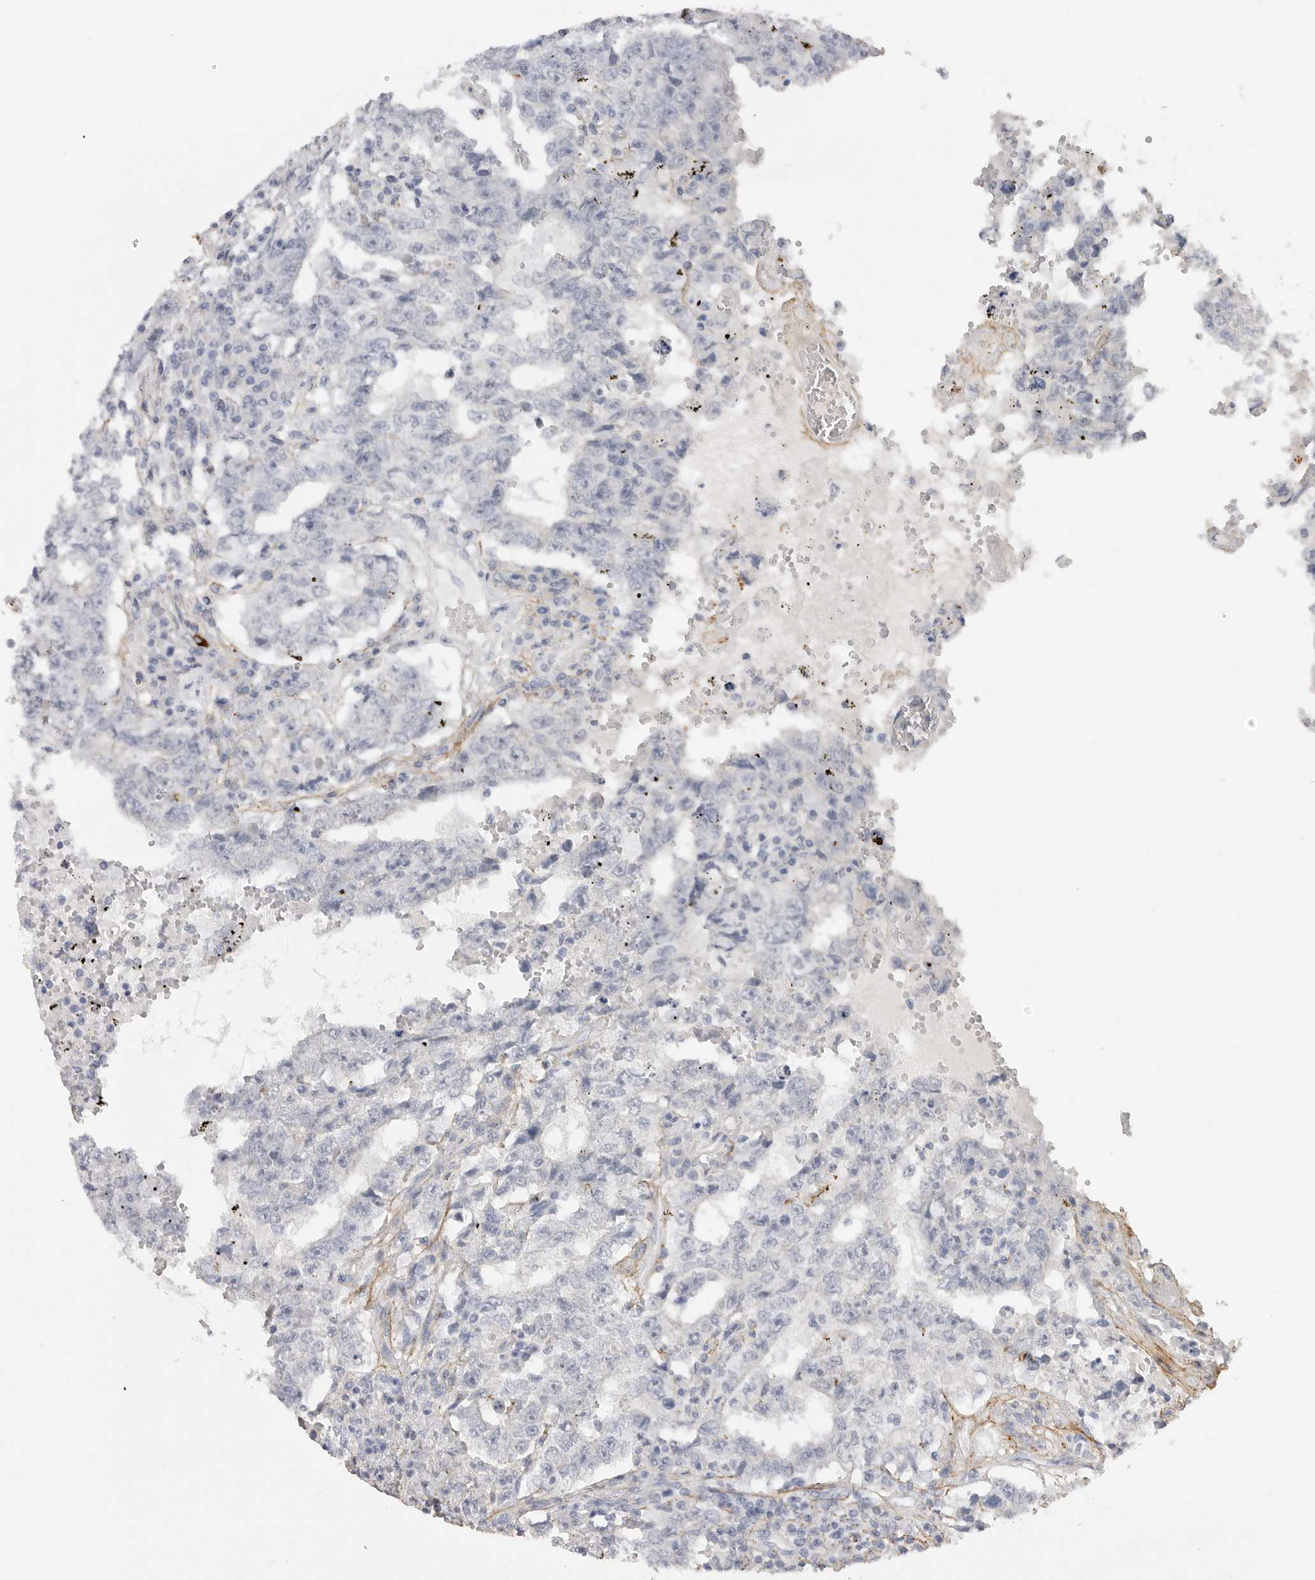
{"staining": {"intensity": "negative", "quantity": "none", "location": "none"}, "tissue": "testis cancer", "cell_type": "Tumor cells", "image_type": "cancer", "snomed": [{"axis": "morphology", "description": "Carcinoma, Embryonal, NOS"}, {"axis": "topography", "description": "Testis"}], "caption": "DAB (3,3'-diaminobenzidine) immunohistochemical staining of human embryonal carcinoma (testis) reveals no significant positivity in tumor cells. (Immunohistochemistry, brightfield microscopy, high magnification).", "gene": "FBN2", "patient": {"sex": "male", "age": 26}}